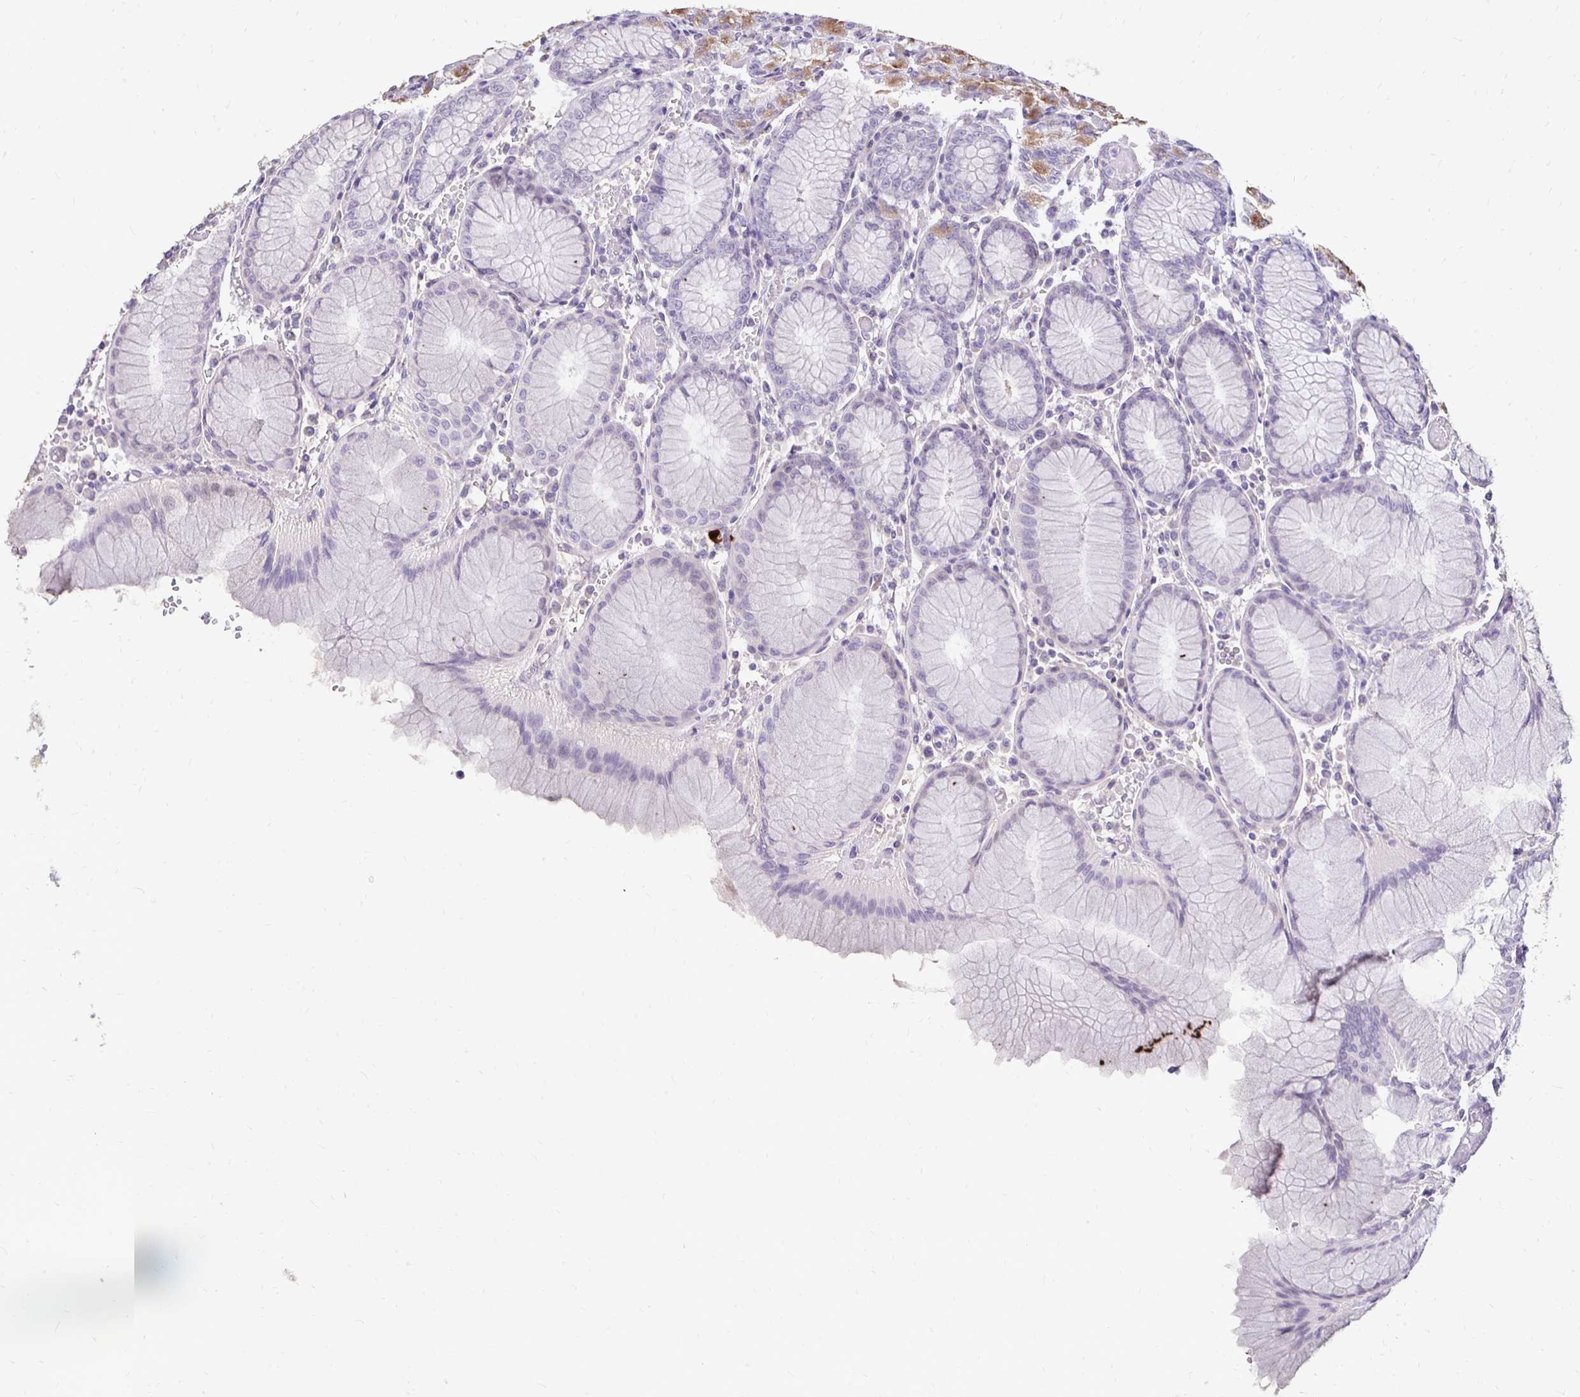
{"staining": {"intensity": "moderate", "quantity": "<25%", "location": "cytoplasmic/membranous"}, "tissue": "stomach", "cell_type": "Glandular cells", "image_type": "normal", "snomed": [{"axis": "morphology", "description": "Normal tissue, NOS"}, {"axis": "topography", "description": "Stomach"}], "caption": "An image of stomach stained for a protein displays moderate cytoplasmic/membranous brown staining in glandular cells. The staining was performed using DAB (3,3'-diaminobenzidine), with brown indicating positive protein expression. Nuclei are stained blue with hematoxylin.", "gene": "GAS2", "patient": {"sex": "female", "age": 57}}